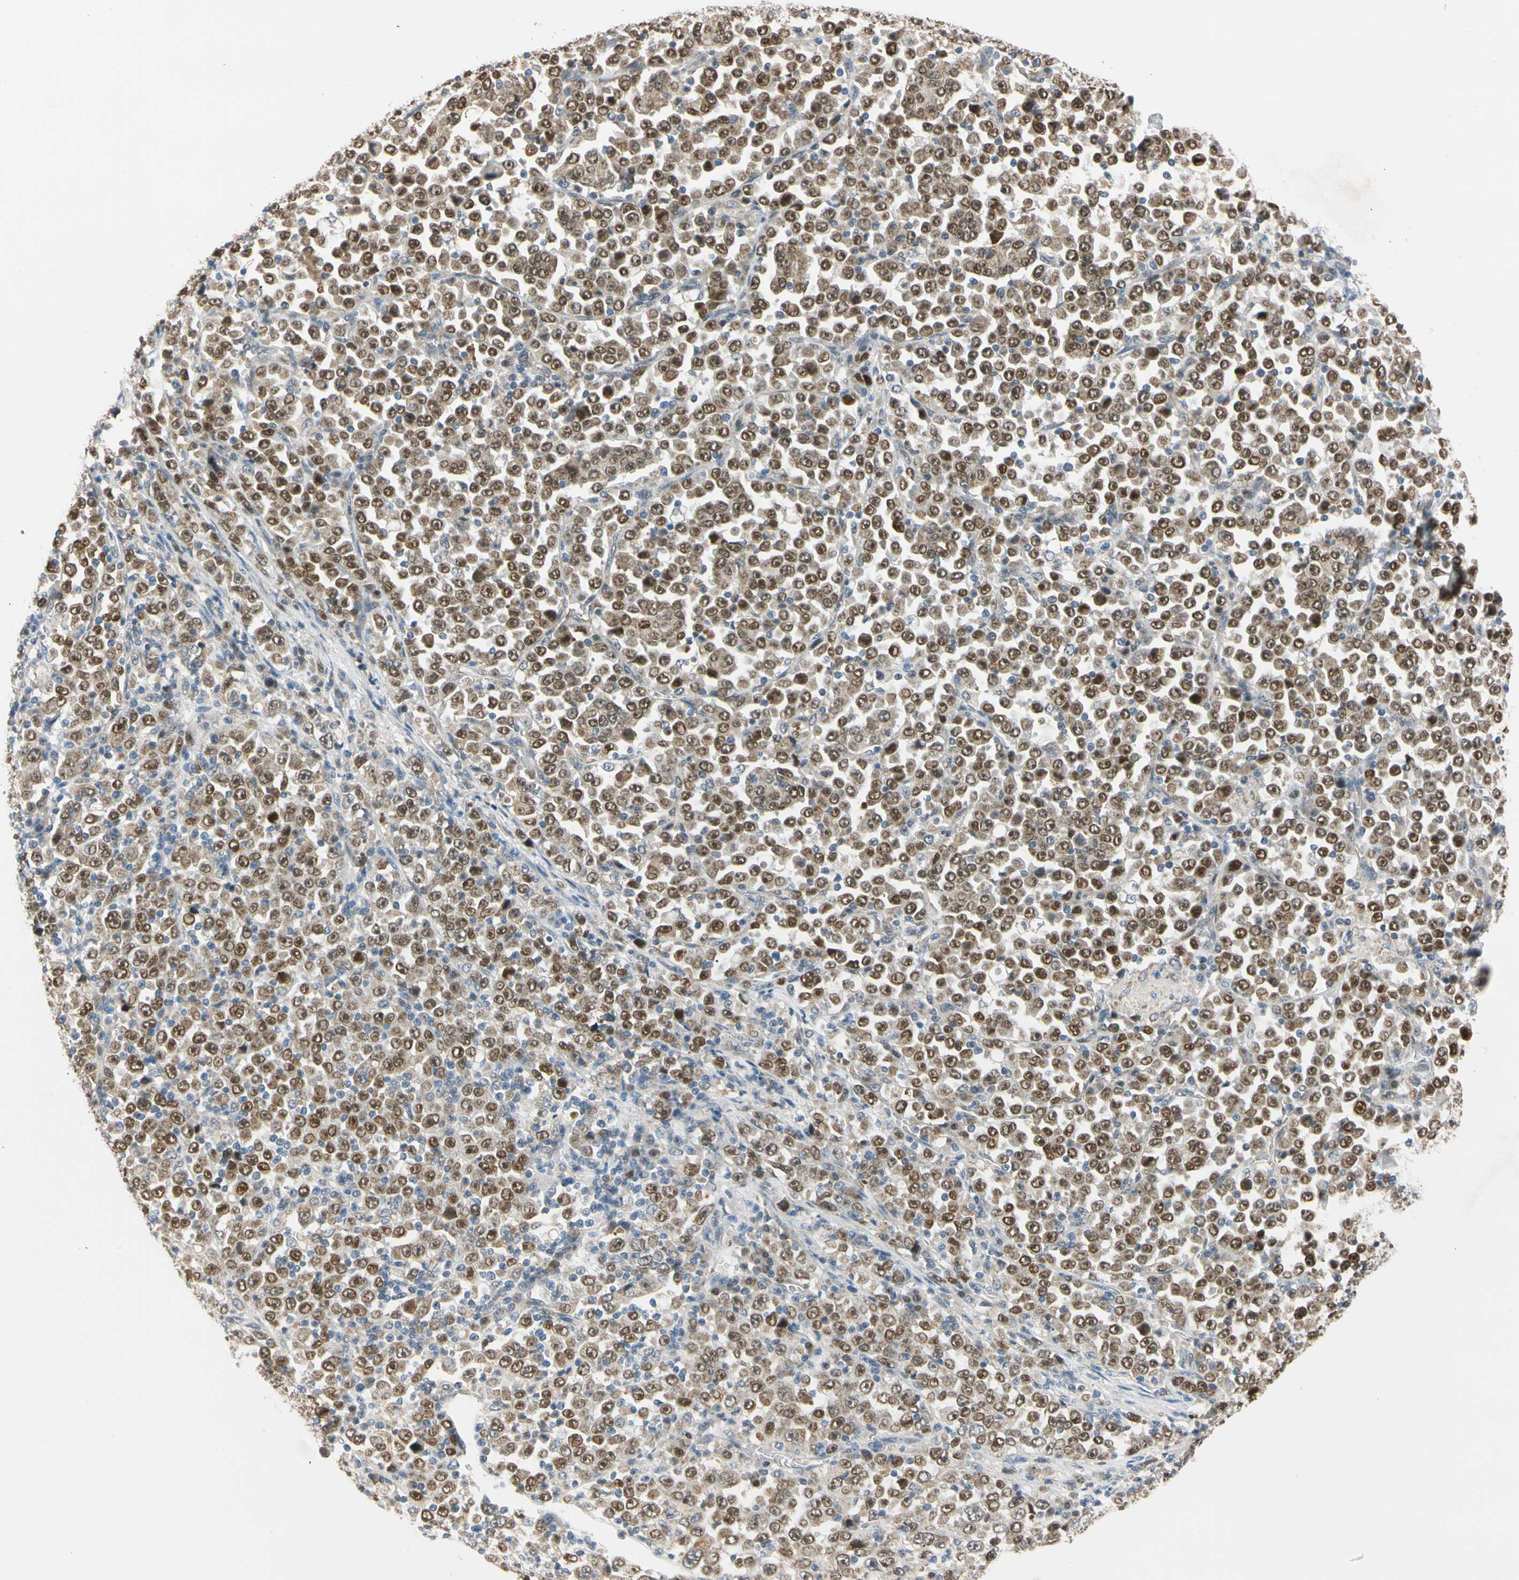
{"staining": {"intensity": "moderate", "quantity": ">75%", "location": "cytoplasmic/membranous,nuclear"}, "tissue": "stomach cancer", "cell_type": "Tumor cells", "image_type": "cancer", "snomed": [{"axis": "morphology", "description": "Normal tissue, NOS"}, {"axis": "morphology", "description": "Adenocarcinoma, NOS"}, {"axis": "topography", "description": "Stomach, upper"}, {"axis": "topography", "description": "Stomach"}], "caption": "Immunohistochemical staining of stomach adenocarcinoma demonstrates medium levels of moderate cytoplasmic/membranous and nuclear positivity in about >75% of tumor cells.", "gene": "RIOX2", "patient": {"sex": "male", "age": 59}}